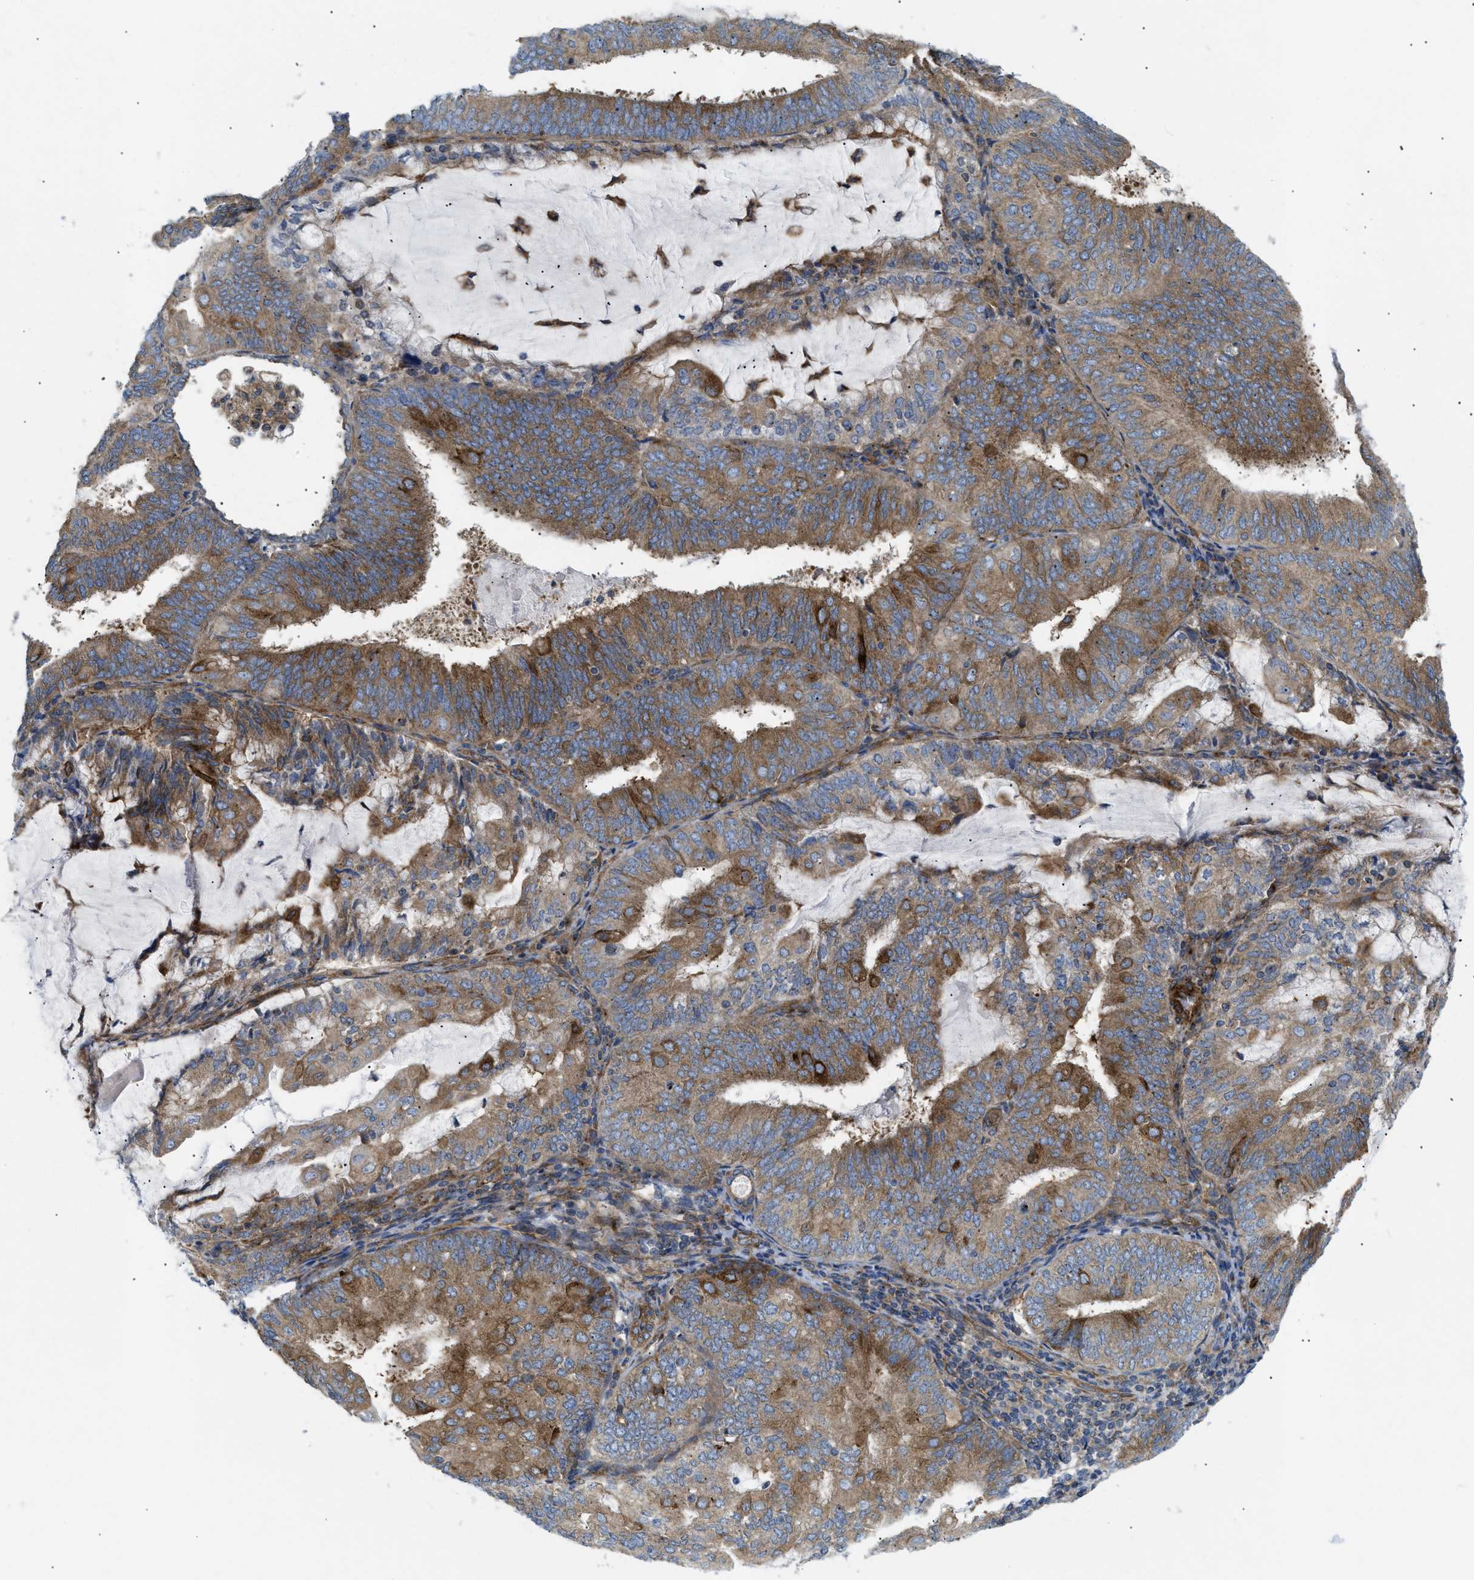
{"staining": {"intensity": "moderate", "quantity": ">75%", "location": "cytoplasmic/membranous"}, "tissue": "endometrial cancer", "cell_type": "Tumor cells", "image_type": "cancer", "snomed": [{"axis": "morphology", "description": "Adenocarcinoma, NOS"}, {"axis": "topography", "description": "Endometrium"}], "caption": "This histopathology image shows immunohistochemistry staining of endometrial adenocarcinoma, with medium moderate cytoplasmic/membranous positivity in approximately >75% of tumor cells.", "gene": "DCTN4", "patient": {"sex": "female", "age": 81}}